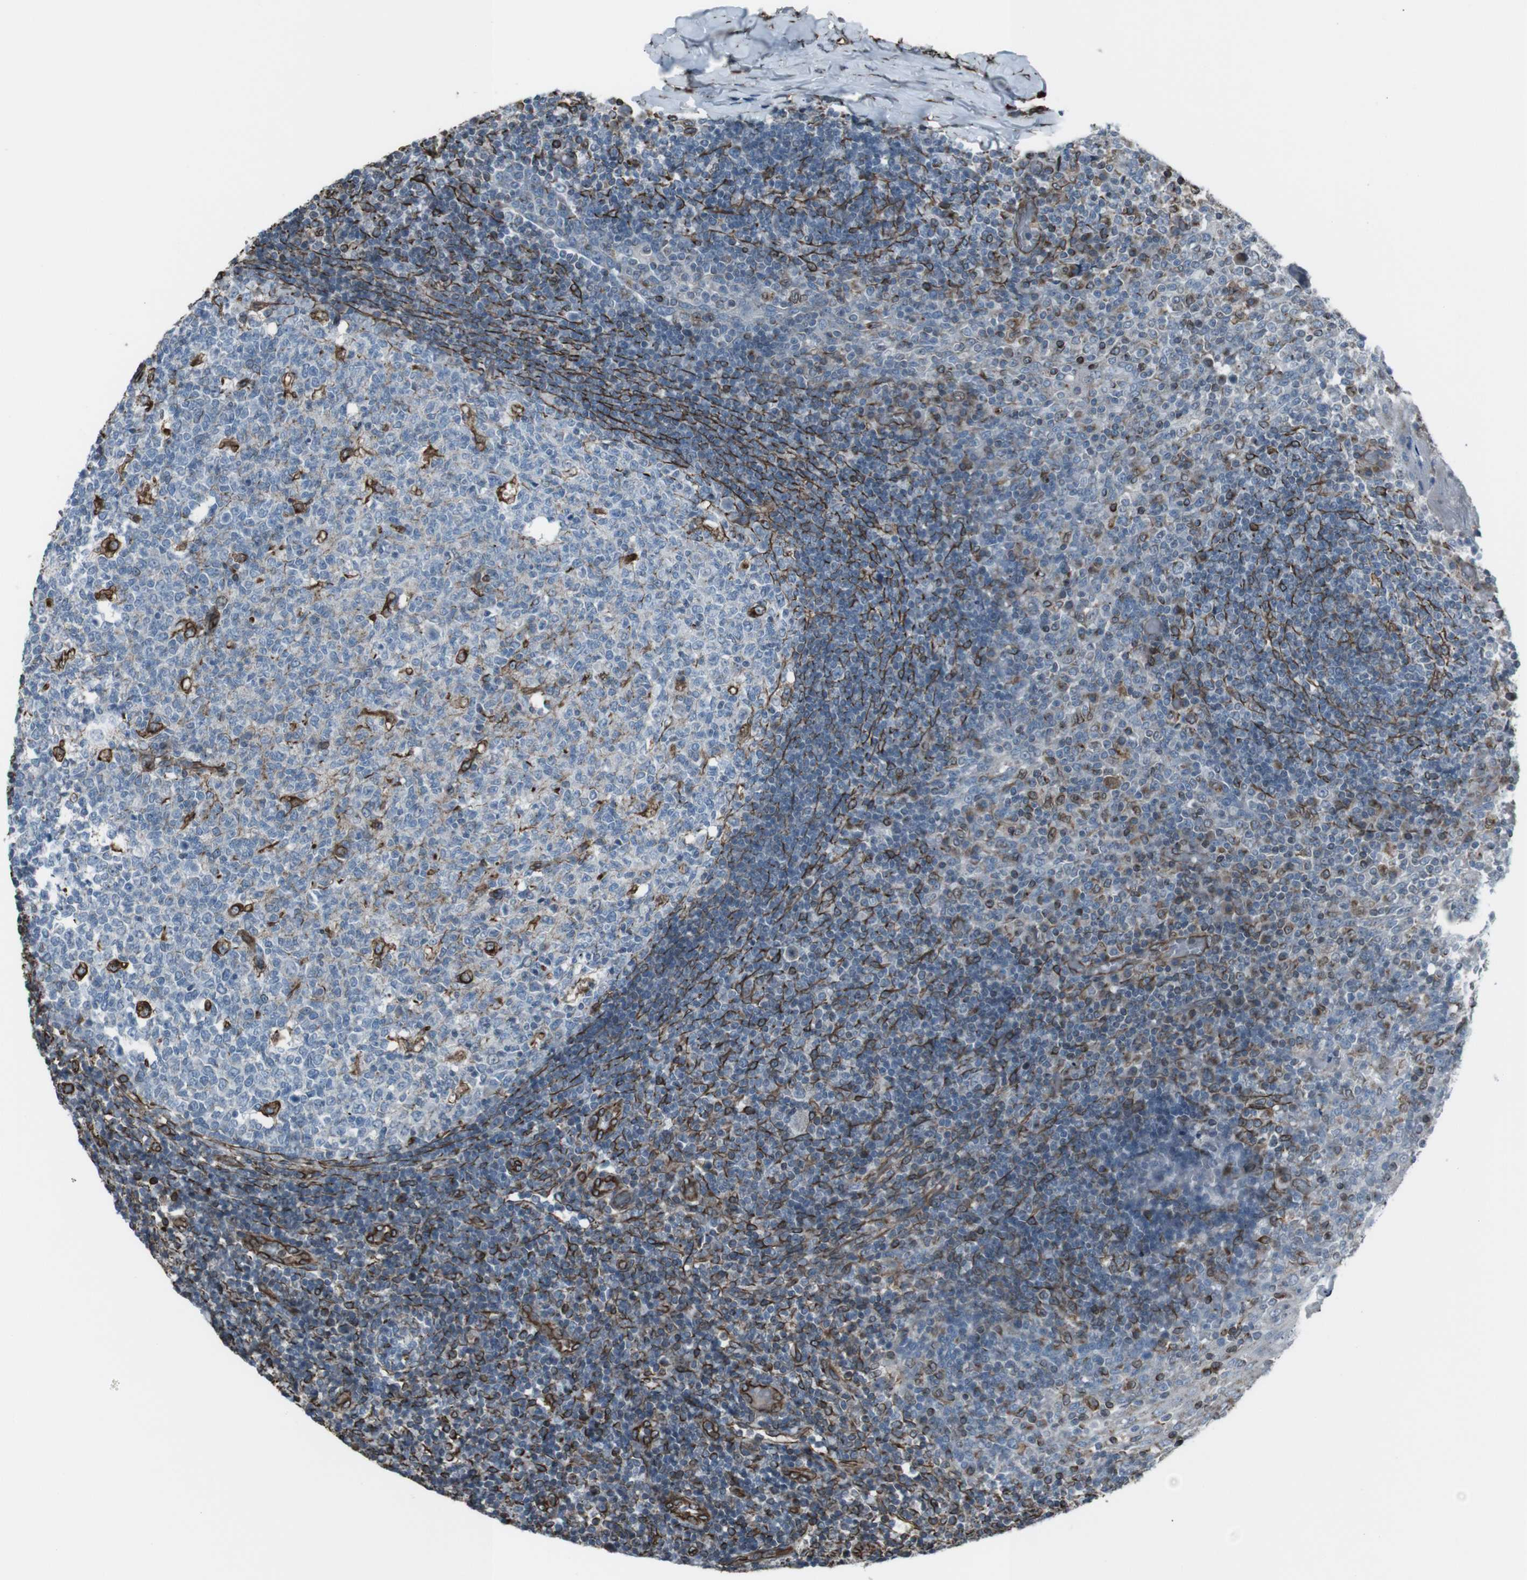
{"staining": {"intensity": "strong", "quantity": "<25%", "location": "cytoplasmic/membranous"}, "tissue": "tonsil", "cell_type": "Germinal center cells", "image_type": "normal", "snomed": [{"axis": "morphology", "description": "Normal tissue, NOS"}, {"axis": "topography", "description": "Tonsil"}], "caption": "The image exhibits staining of benign tonsil, revealing strong cytoplasmic/membranous protein staining (brown color) within germinal center cells. (DAB = brown stain, brightfield microscopy at high magnification).", "gene": "TMEM141", "patient": {"sex": "female", "age": 19}}